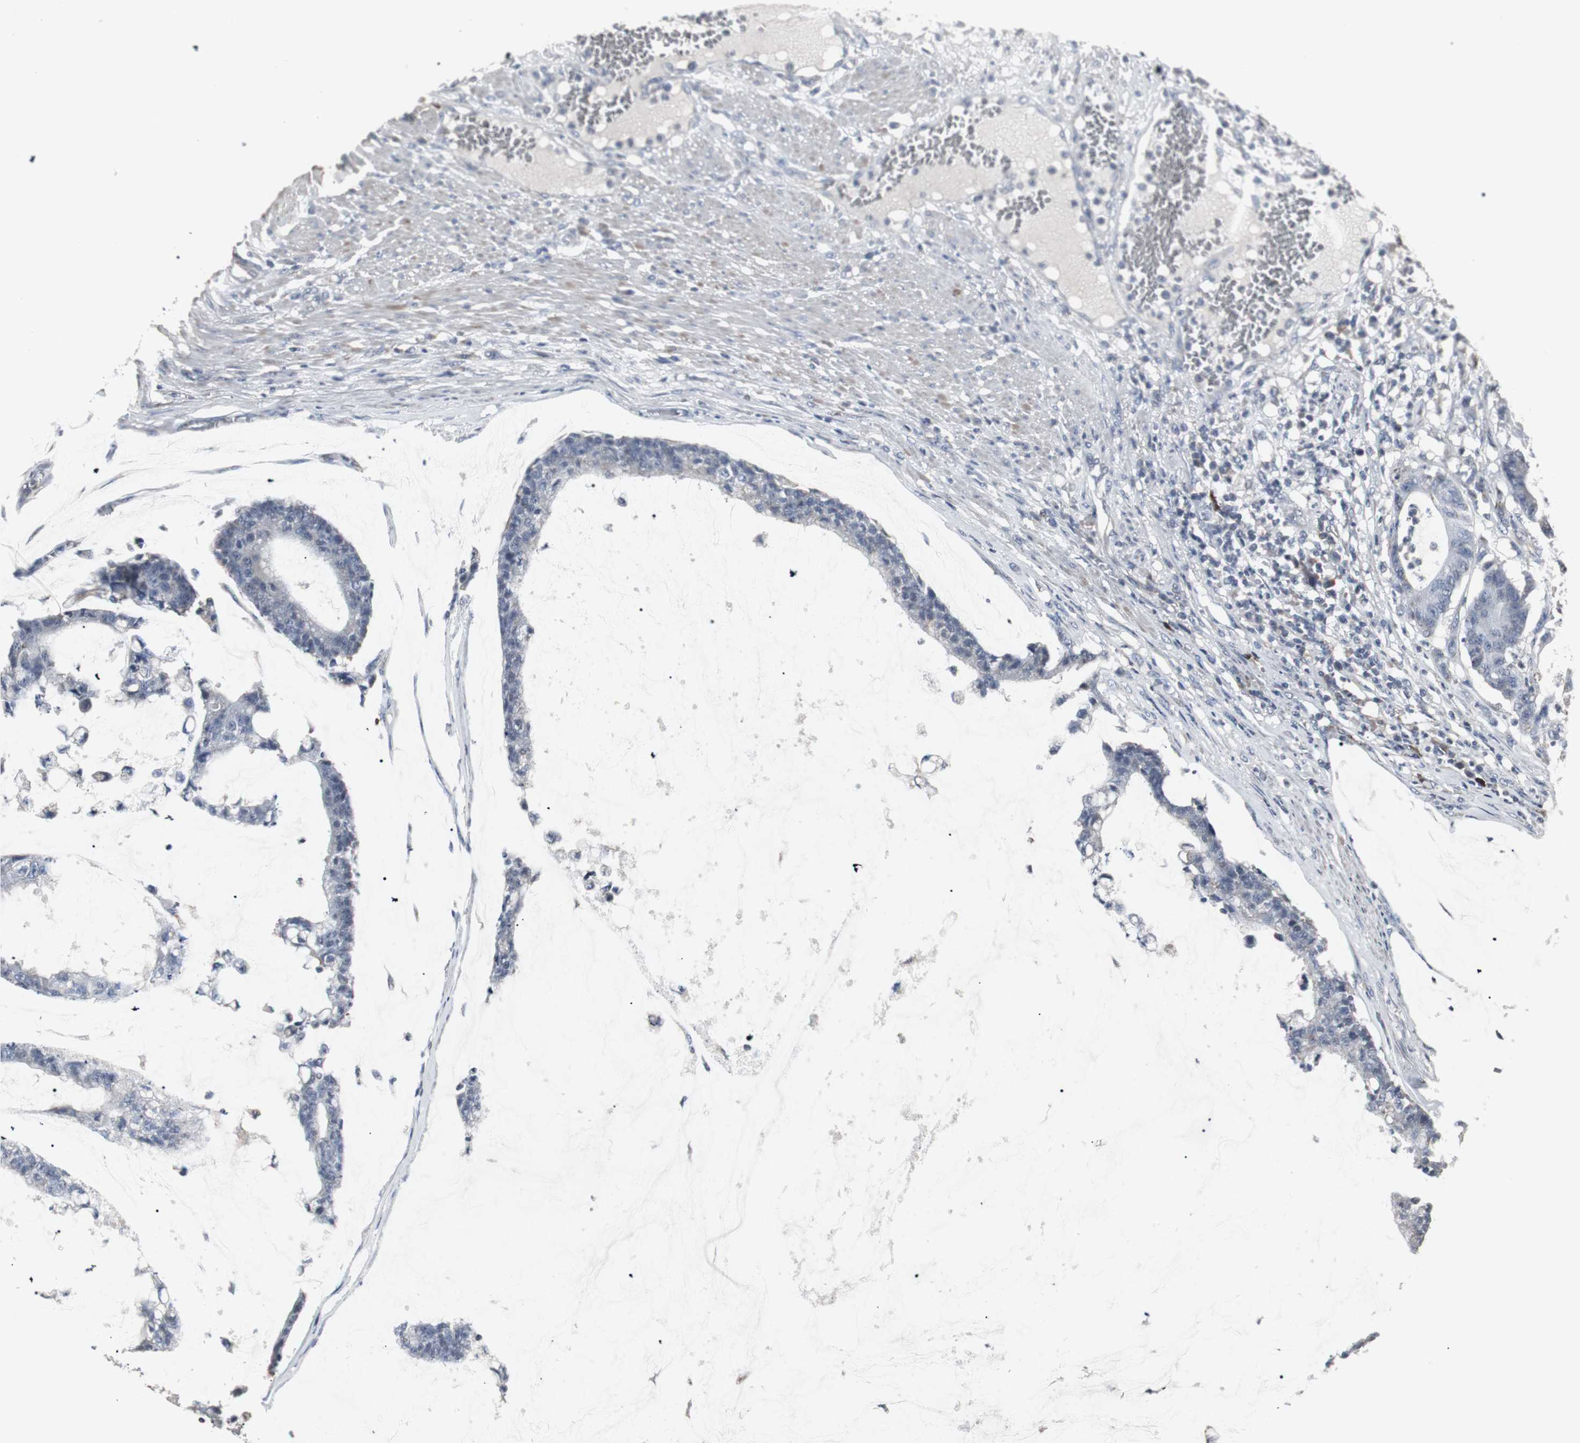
{"staining": {"intensity": "negative", "quantity": "none", "location": "none"}, "tissue": "colorectal cancer", "cell_type": "Tumor cells", "image_type": "cancer", "snomed": [{"axis": "morphology", "description": "Adenocarcinoma, NOS"}, {"axis": "topography", "description": "Colon"}], "caption": "Immunohistochemistry photomicrograph of neoplastic tissue: human colorectal cancer stained with DAB shows no significant protein positivity in tumor cells.", "gene": "ACAA1", "patient": {"sex": "female", "age": 84}}